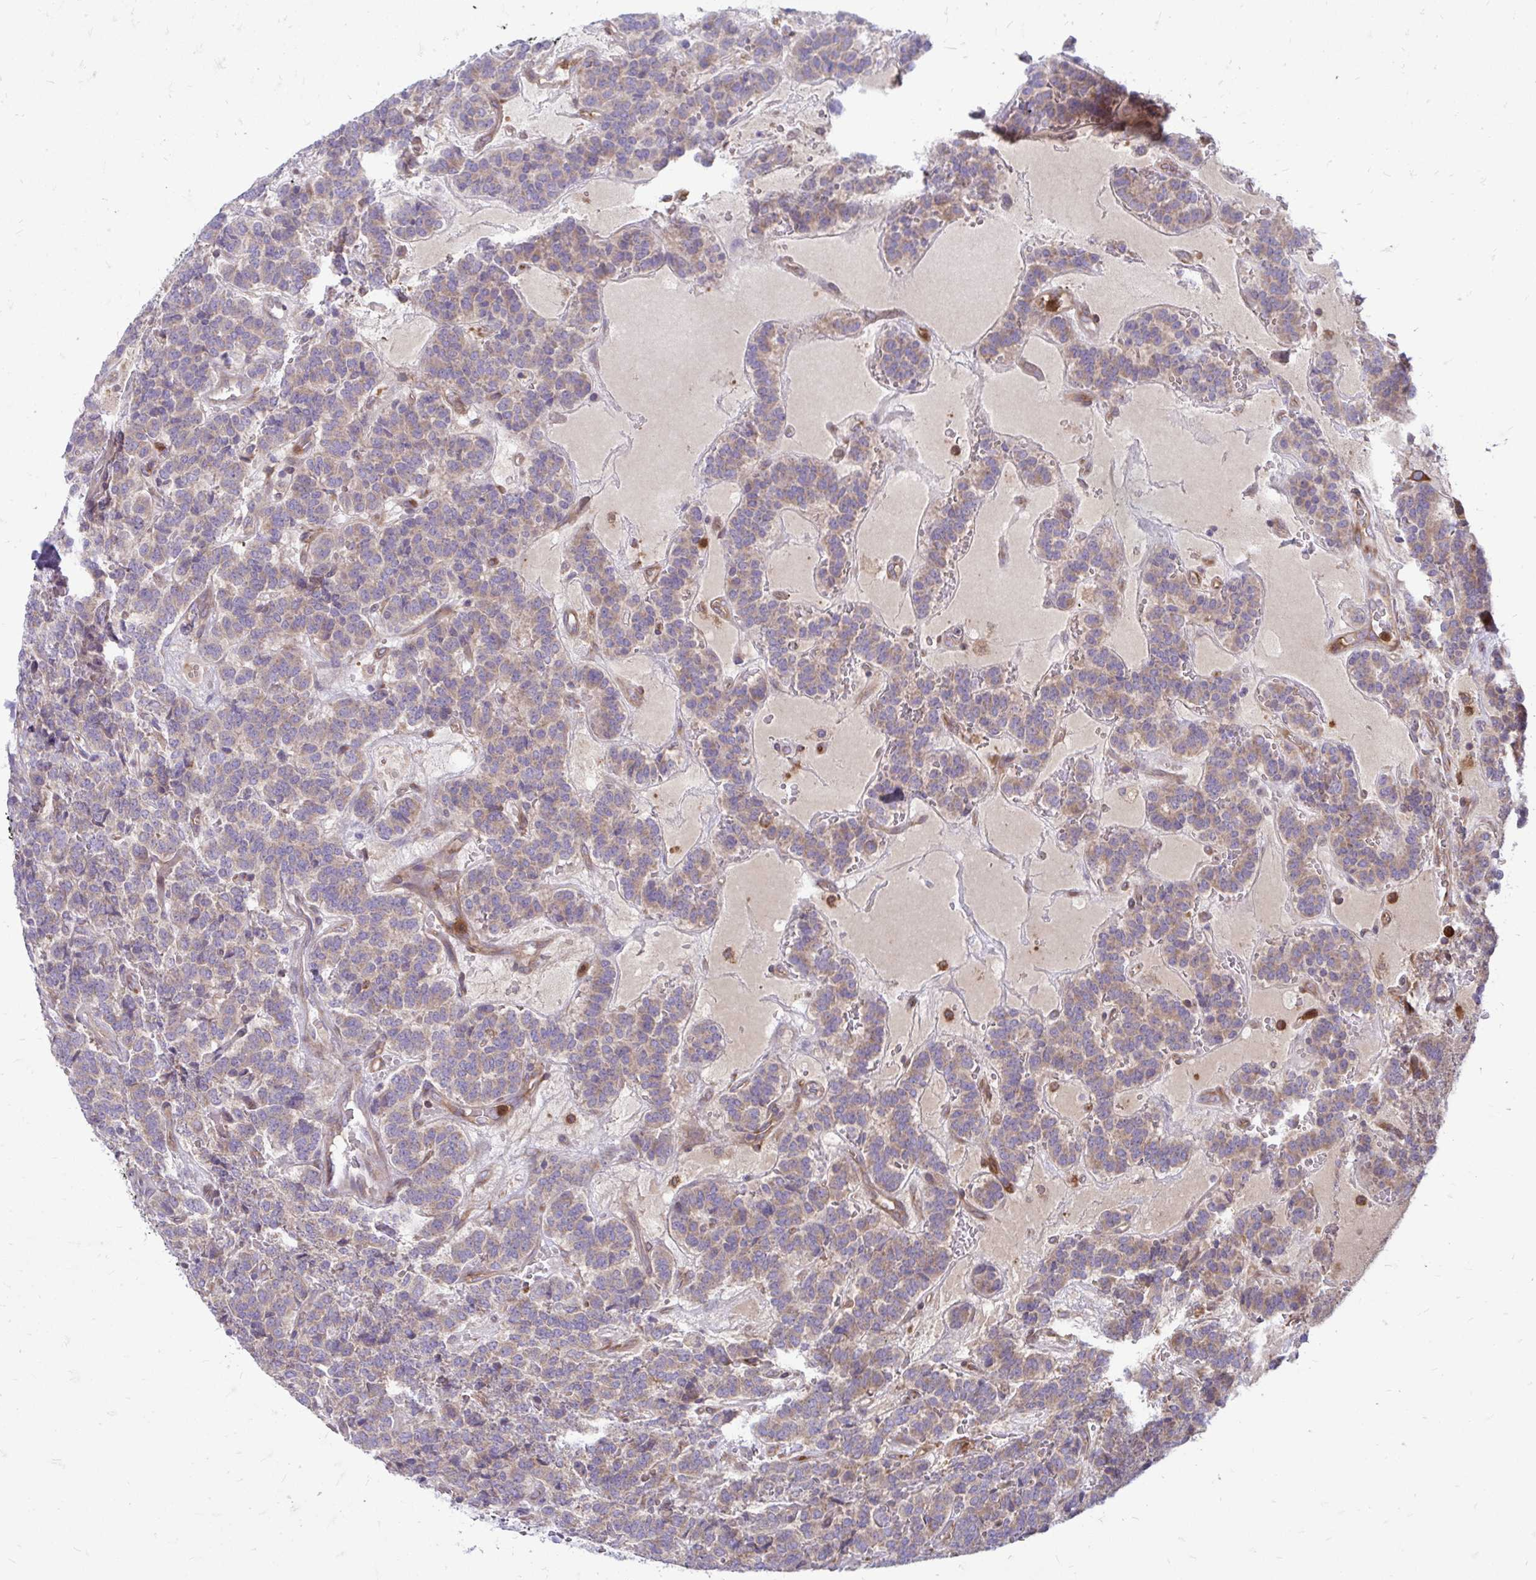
{"staining": {"intensity": "weak", "quantity": "25%-75%", "location": "cytoplasmic/membranous"}, "tissue": "carcinoid", "cell_type": "Tumor cells", "image_type": "cancer", "snomed": [{"axis": "morphology", "description": "Carcinoid, malignant, NOS"}, {"axis": "topography", "description": "Pancreas"}], "caption": "Protein staining exhibits weak cytoplasmic/membranous staining in approximately 25%-75% of tumor cells in carcinoid. The staining is performed using DAB brown chromogen to label protein expression. The nuclei are counter-stained blue using hematoxylin.", "gene": "ASAP1", "patient": {"sex": "male", "age": 36}}